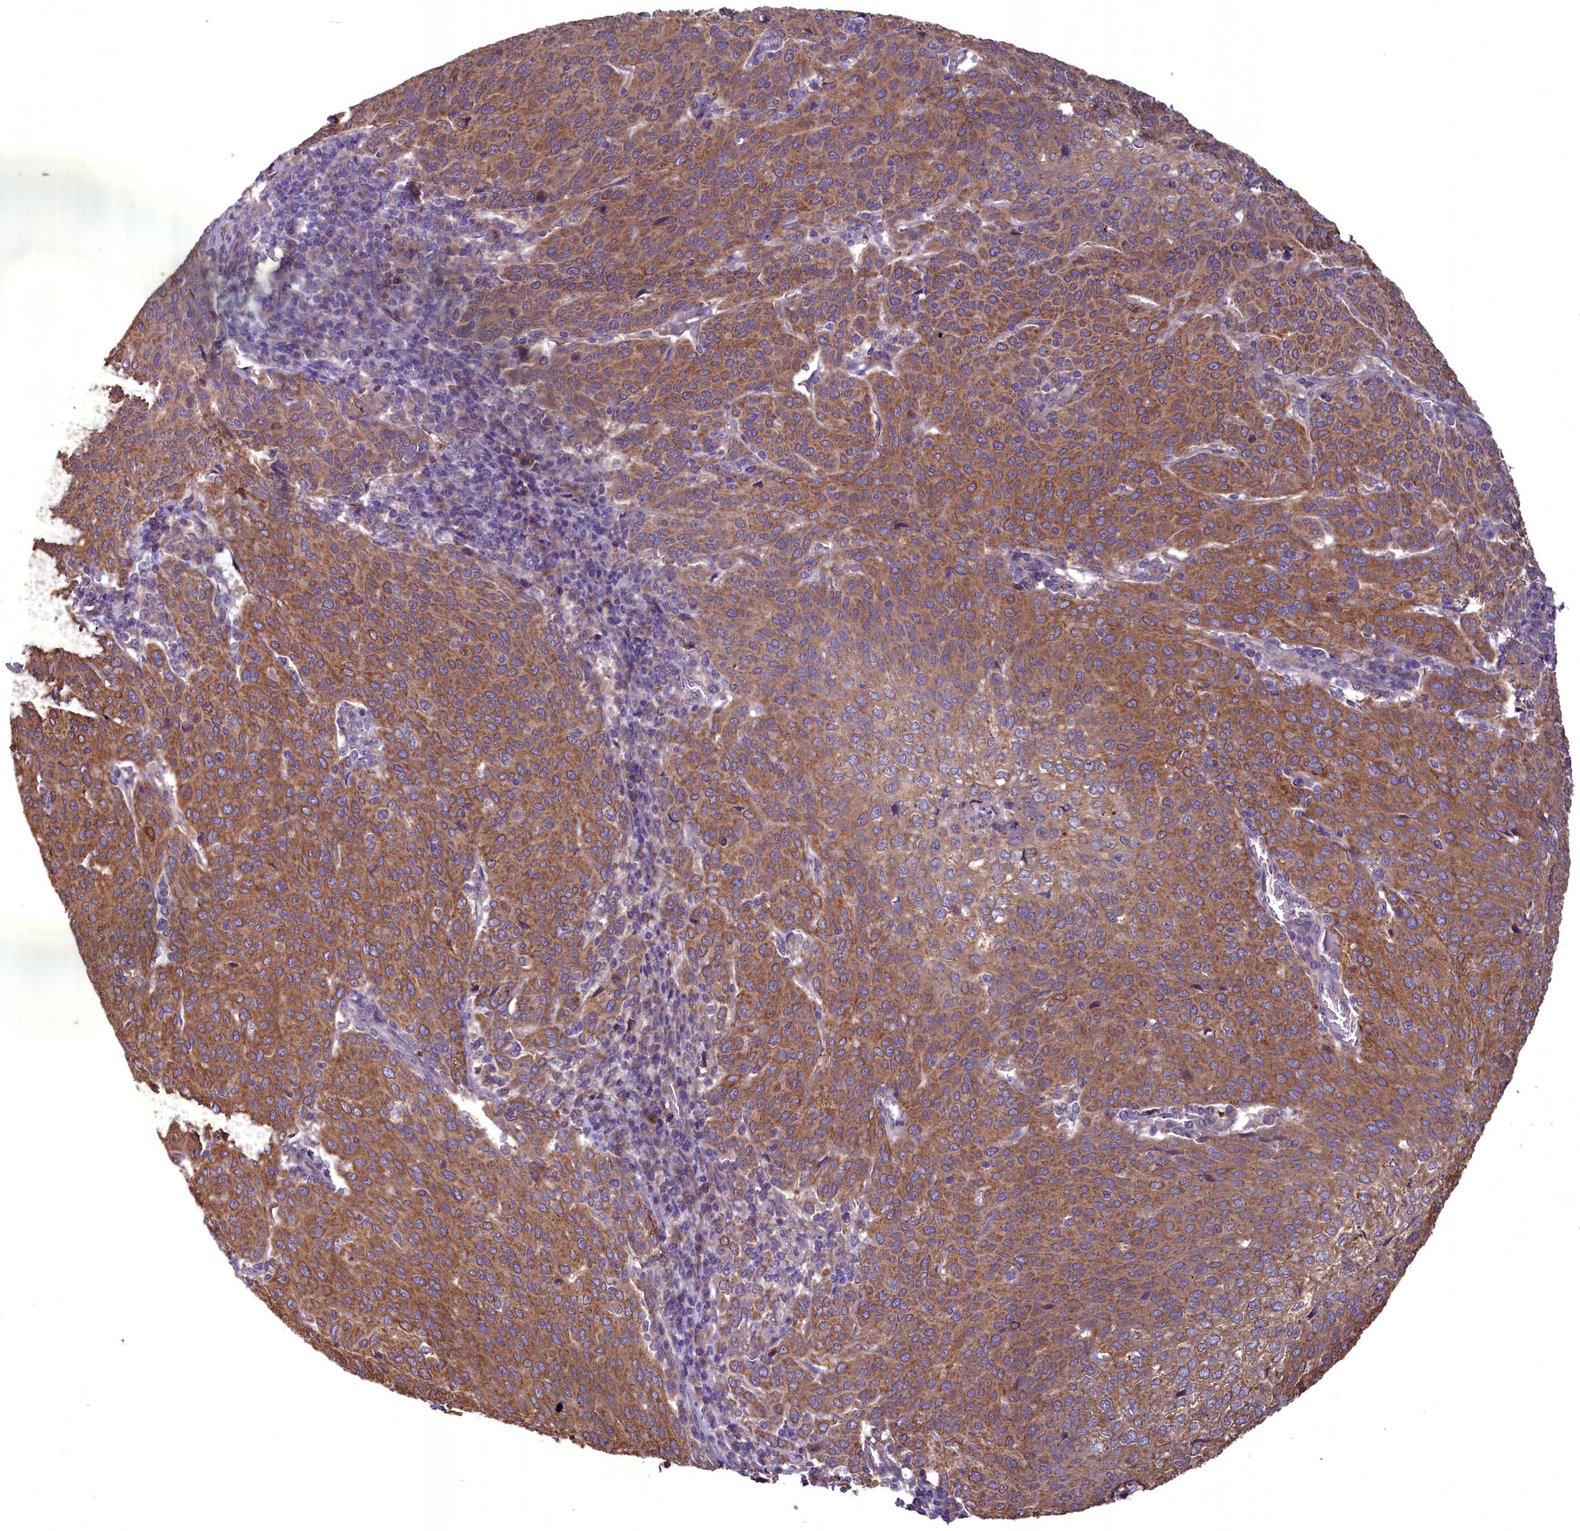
{"staining": {"intensity": "moderate", "quantity": ">75%", "location": "cytoplasmic/membranous"}, "tissue": "cervical cancer", "cell_type": "Tumor cells", "image_type": "cancer", "snomed": [{"axis": "morphology", "description": "Squamous cell carcinoma, NOS"}, {"axis": "topography", "description": "Cervix"}], "caption": "Cervical cancer tissue reveals moderate cytoplasmic/membranous positivity in about >75% of tumor cells", "gene": "ACAD8", "patient": {"sex": "female", "age": 46}}